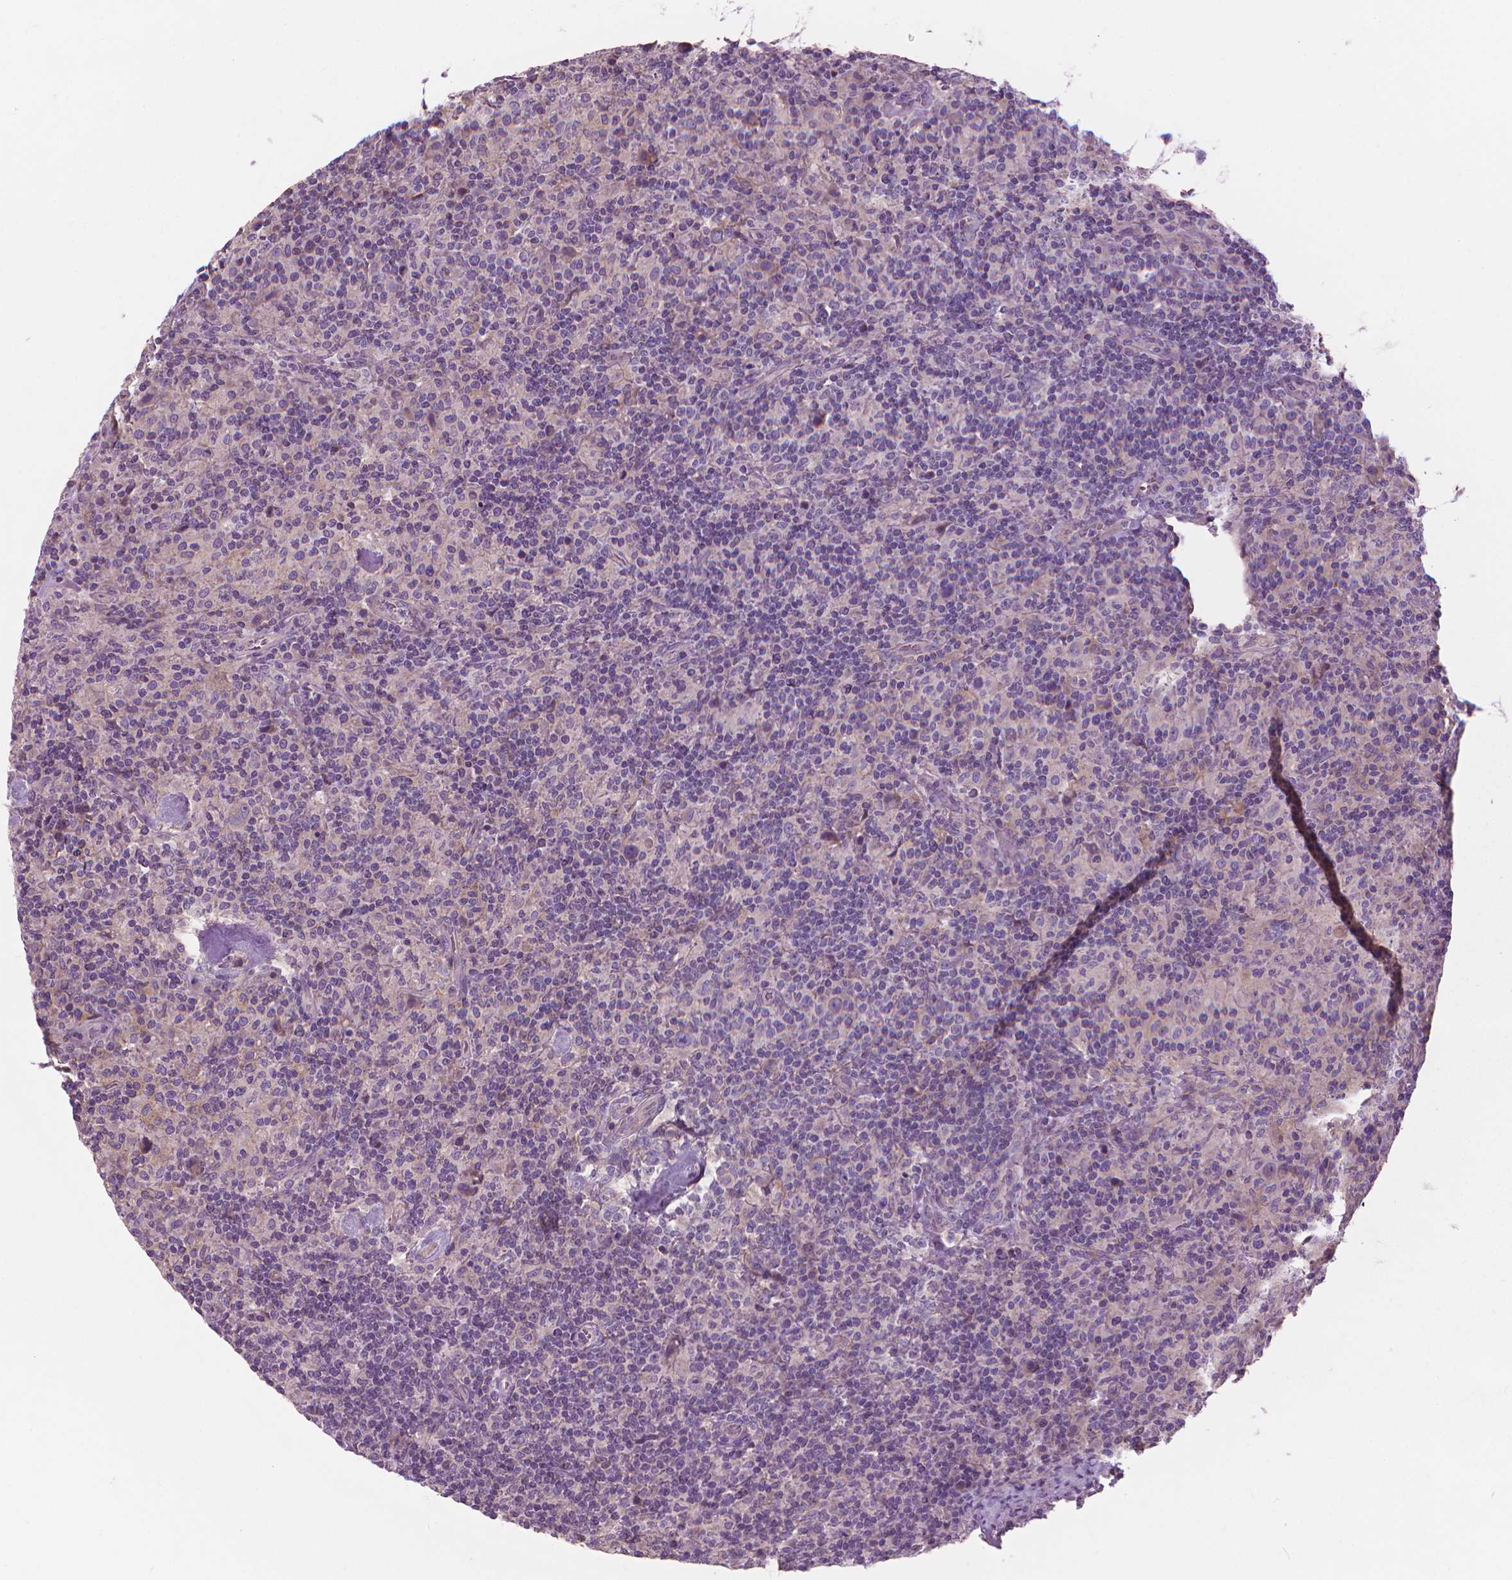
{"staining": {"intensity": "negative", "quantity": "none", "location": "none"}, "tissue": "lymphoma", "cell_type": "Tumor cells", "image_type": "cancer", "snomed": [{"axis": "morphology", "description": "Hodgkin's disease, NOS"}, {"axis": "topography", "description": "Lymph node"}], "caption": "The IHC image has no significant positivity in tumor cells of lymphoma tissue. The staining is performed using DAB brown chromogen with nuclei counter-stained in using hematoxylin.", "gene": "RIIAD1", "patient": {"sex": "male", "age": 70}}